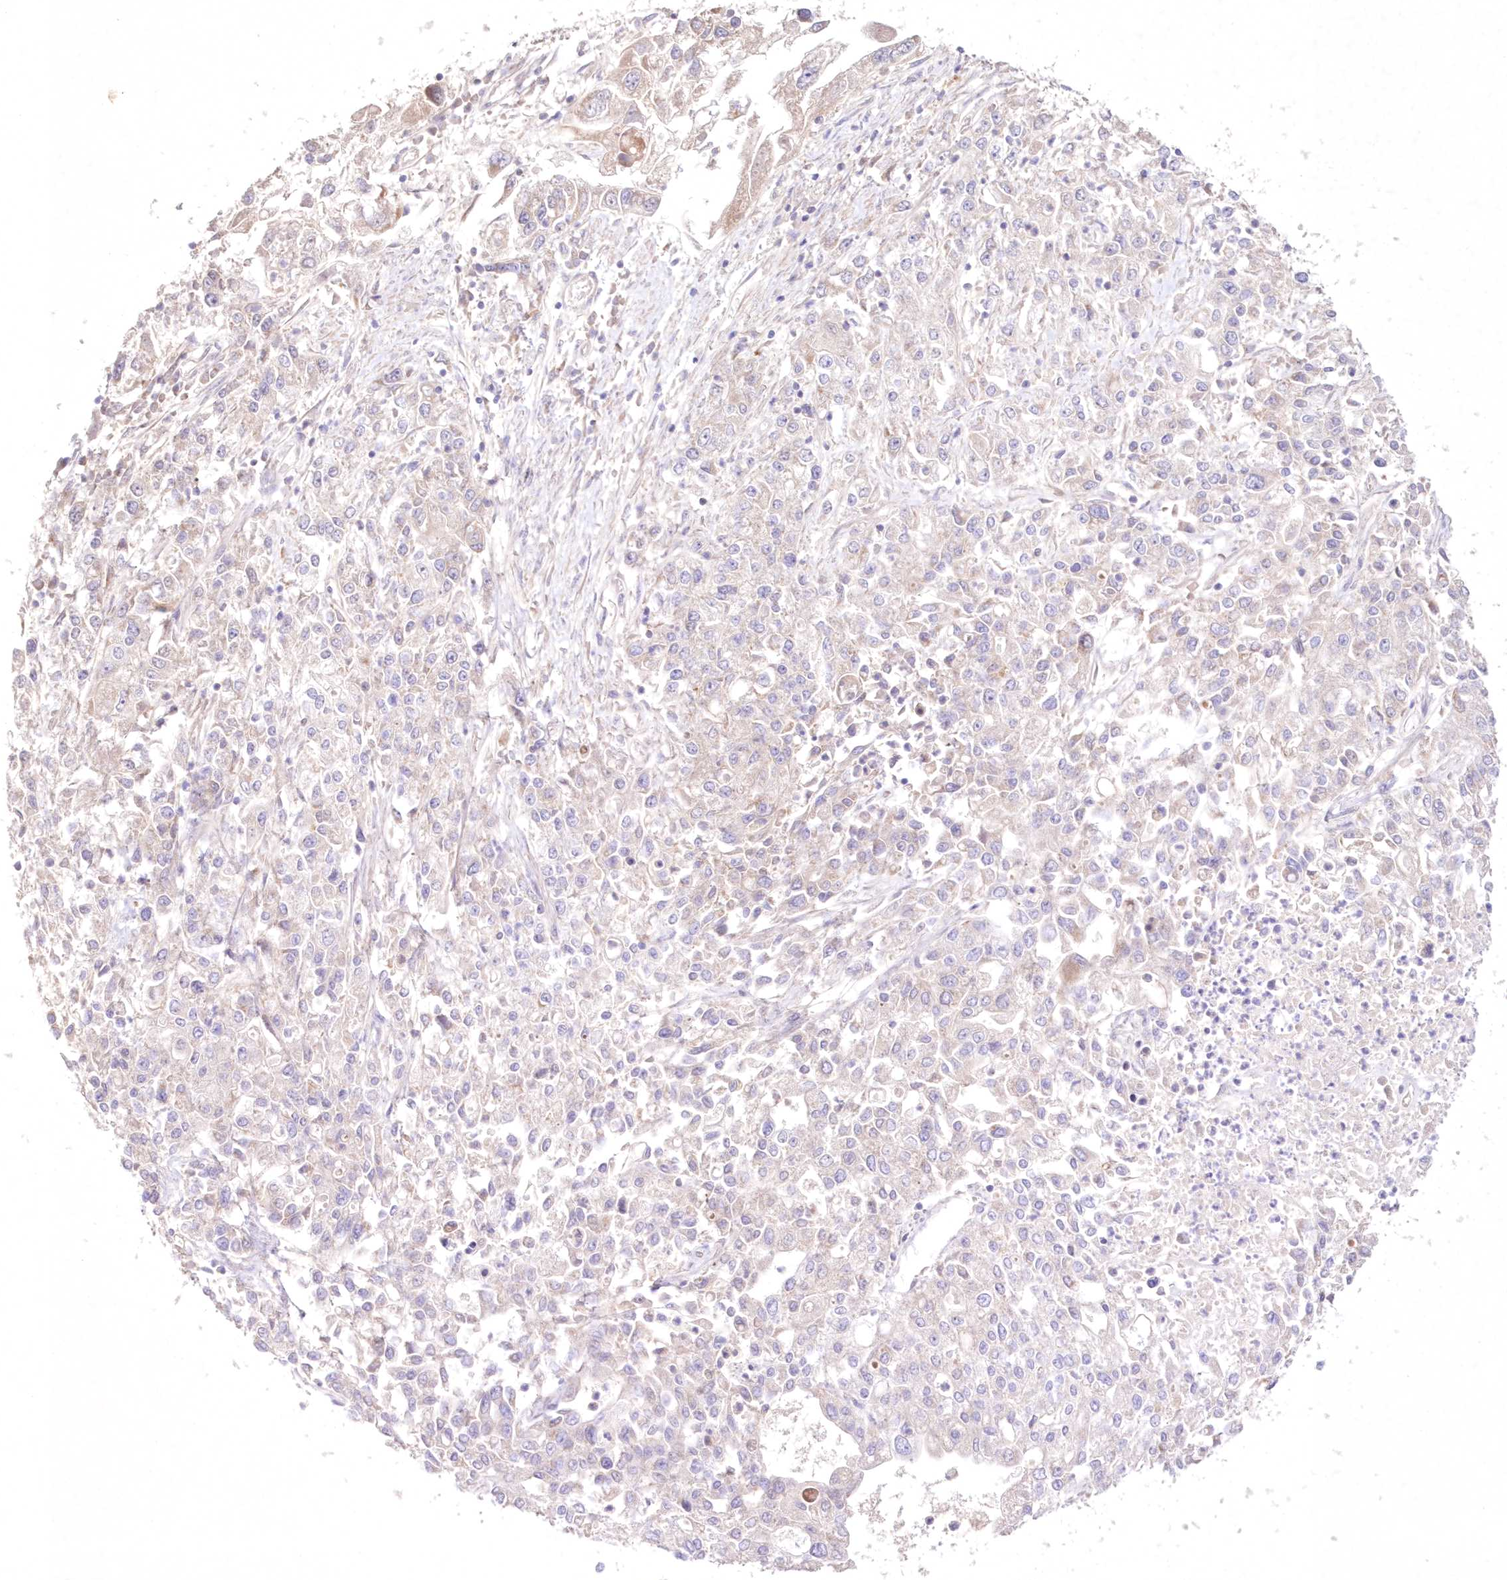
{"staining": {"intensity": "negative", "quantity": "none", "location": "none"}, "tissue": "endometrial cancer", "cell_type": "Tumor cells", "image_type": "cancer", "snomed": [{"axis": "morphology", "description": "Adenocarcinoma, NOS"}, {"axis": "topography", "description": "Endometrium"}], "caption": "DAB immunohistochemical staining of endometrial adenocarcinoma exhibits no significant expression in tumor cells.", "gene": "NEU4", "patient": {"sex": "female", "age": 49}}